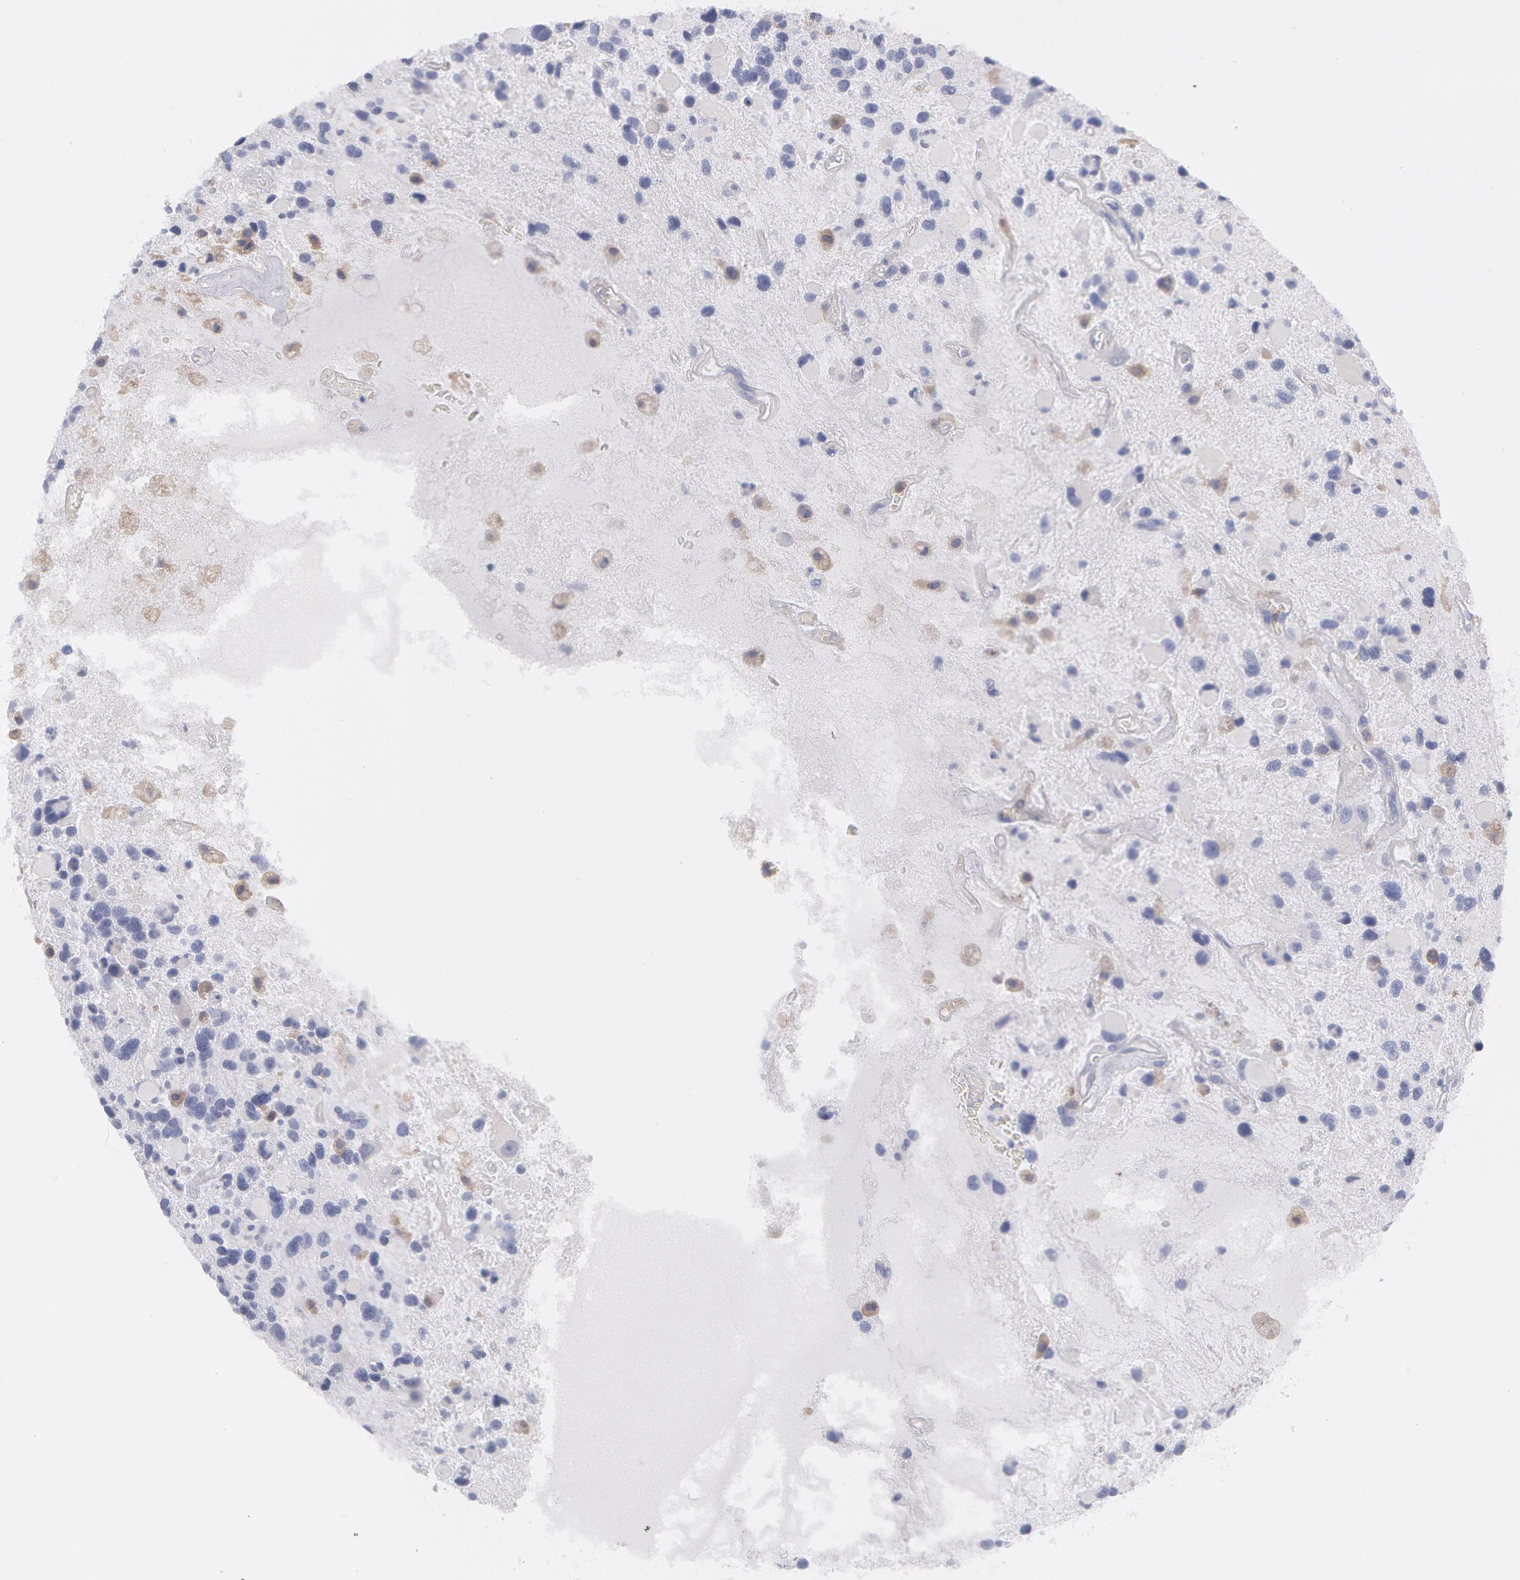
{"staining": {"intensity": "negative", "quantity": "none", "location": "none"}, "tissue": "glioma", "cell_type": "Tumor cells", "image_type": "cancer", "snomed": [{"axis": "morphology", "description": "Glioma, malignant, High grade"}, {"axis": "topography", "description": "Brain"}], "caption": "IHC image of neoplastic tissue: human malignant high-grade glioma stained with DAB (3,3'-diaminobenzidine) demonstrates no significant protein expression in tumor cells.", "gene": "SYK", "patient": {"sex": "female", "age": 37}}